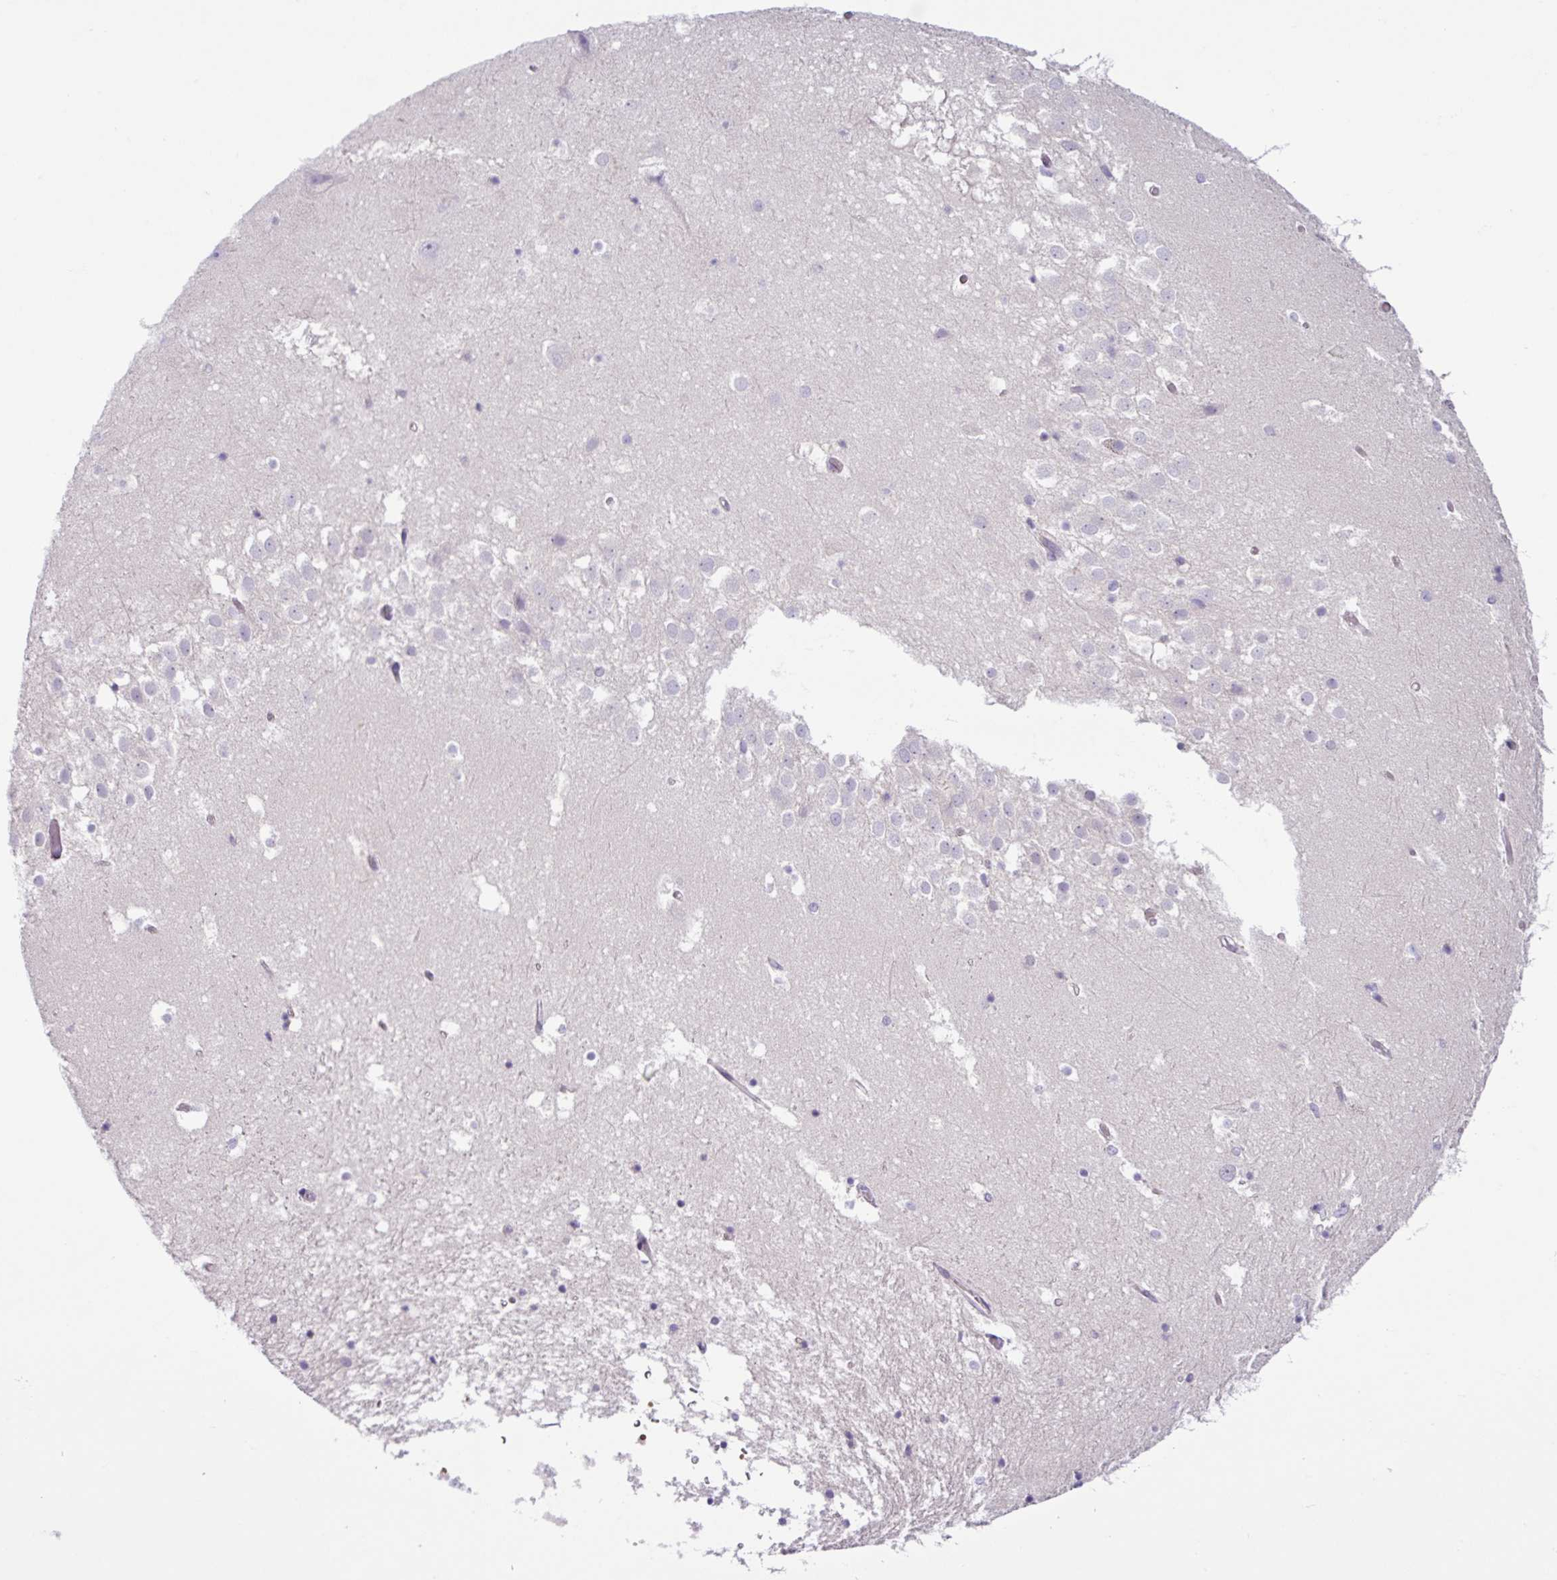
{"staining": {"intensity": "negative", "quantity": "none", "location": "none"}, "tissue": "hippocampus", "cell_type": "Glial cells", "image_type": "normal", "snomed": [{"axis": "morphology", "description": "Normal tissue, NOS"}, {"axis": "topography", "description": "Hippocampus"}], "caption": "This is a micrograph of immunohistochemistry staining of benign hippocampus, which shows no staining in glial cells.", "gene": "TONSL", "patient": {"sex": "female", "age": 52}}